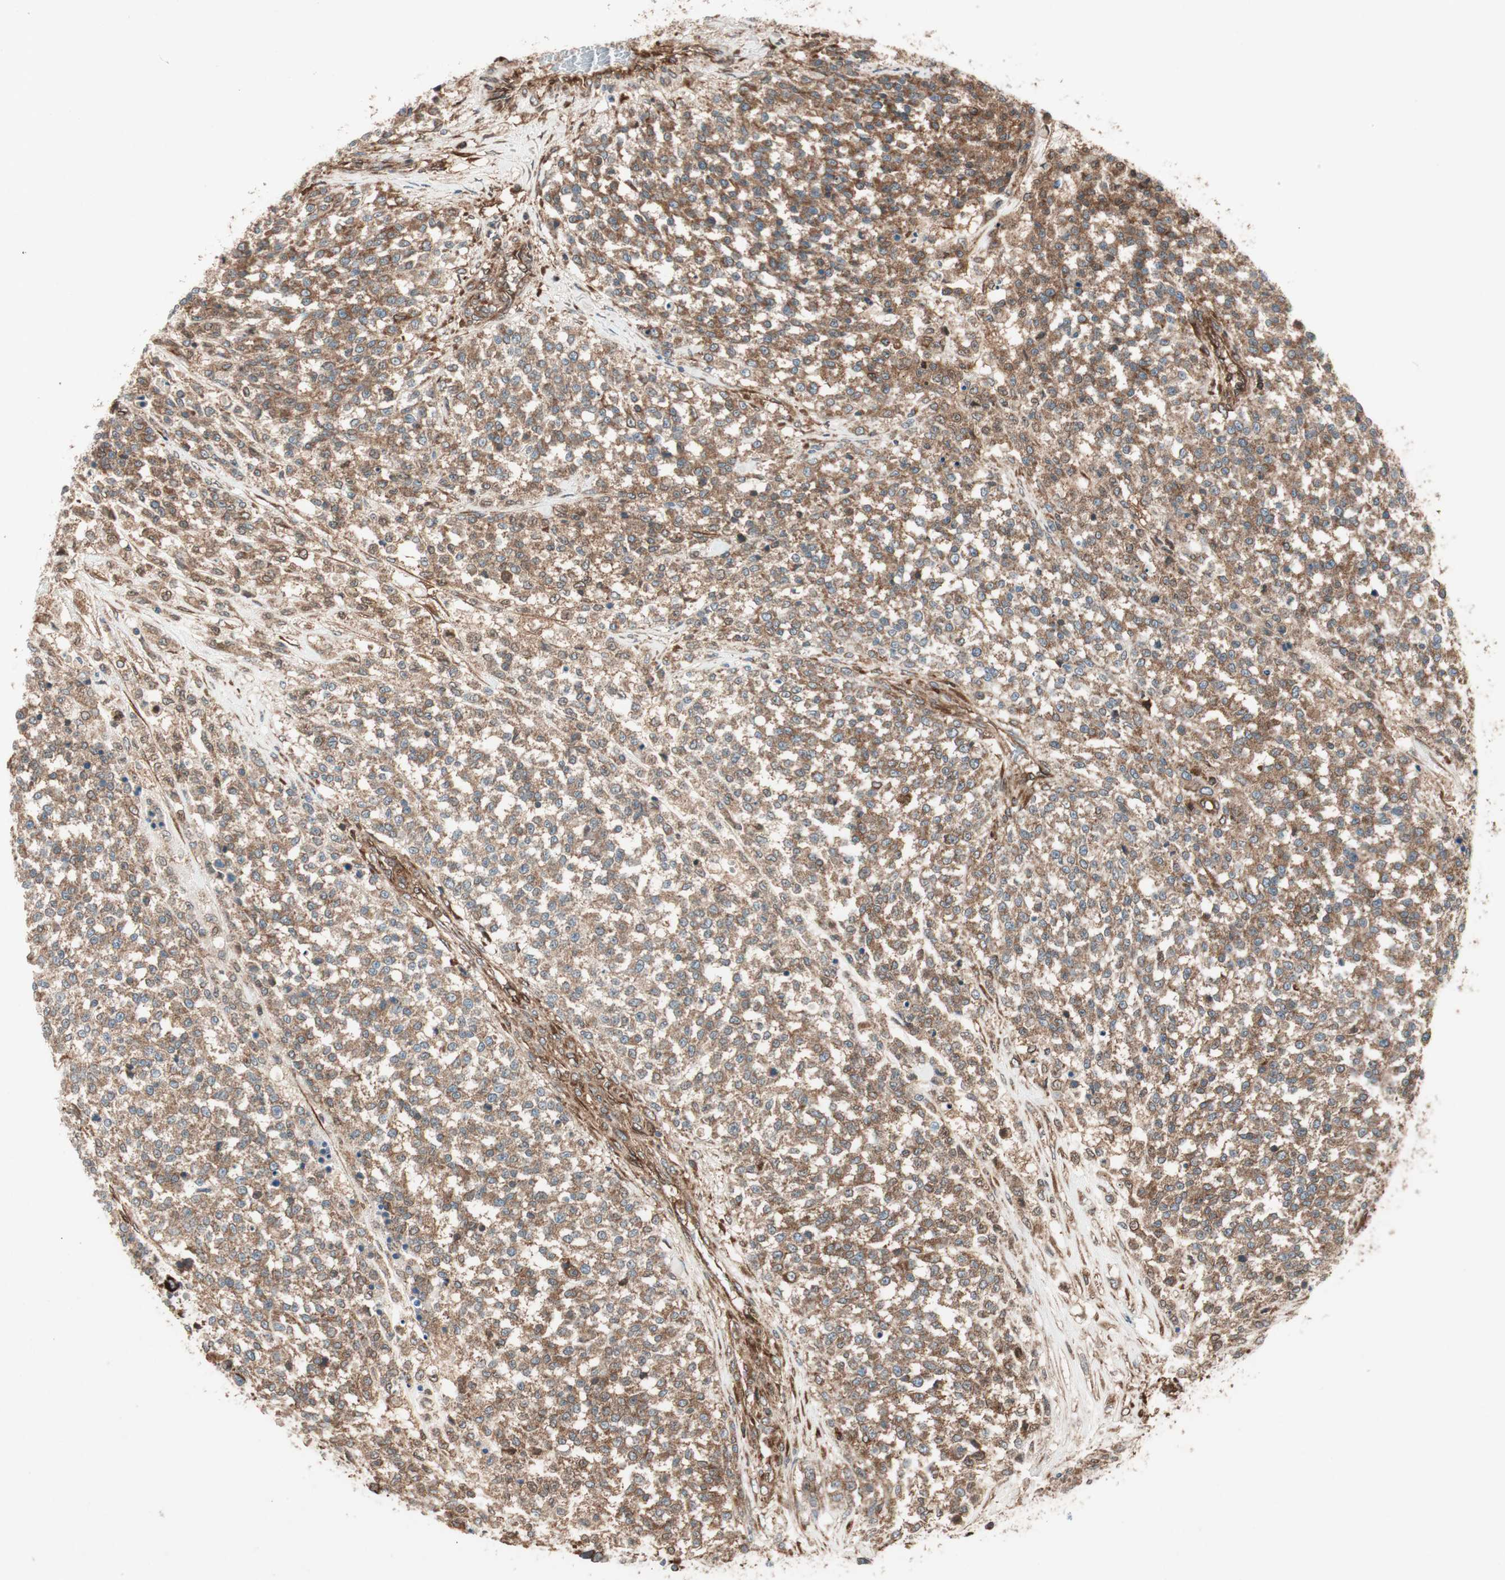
{"staining": {"intensity": "moderate", "quantity": ">75%", "location": "cytoplasmic/membranous"}, "tissue": "testis cancer", "cell_type": "Tumor cells", "image_type": "cancer", "snomed": [{"axis": "morphology", "description": "Seminoma, NOS"}, {"axis": "topography", "description": "Testis"}], "caption": "A micrograph of human testis cancer stained for a protein exhibits moderate cytoplasmic/membranous brown staining in tumor cells.", "gene": "RAB5A", "patient": {"sex": "male", "age": 59}}